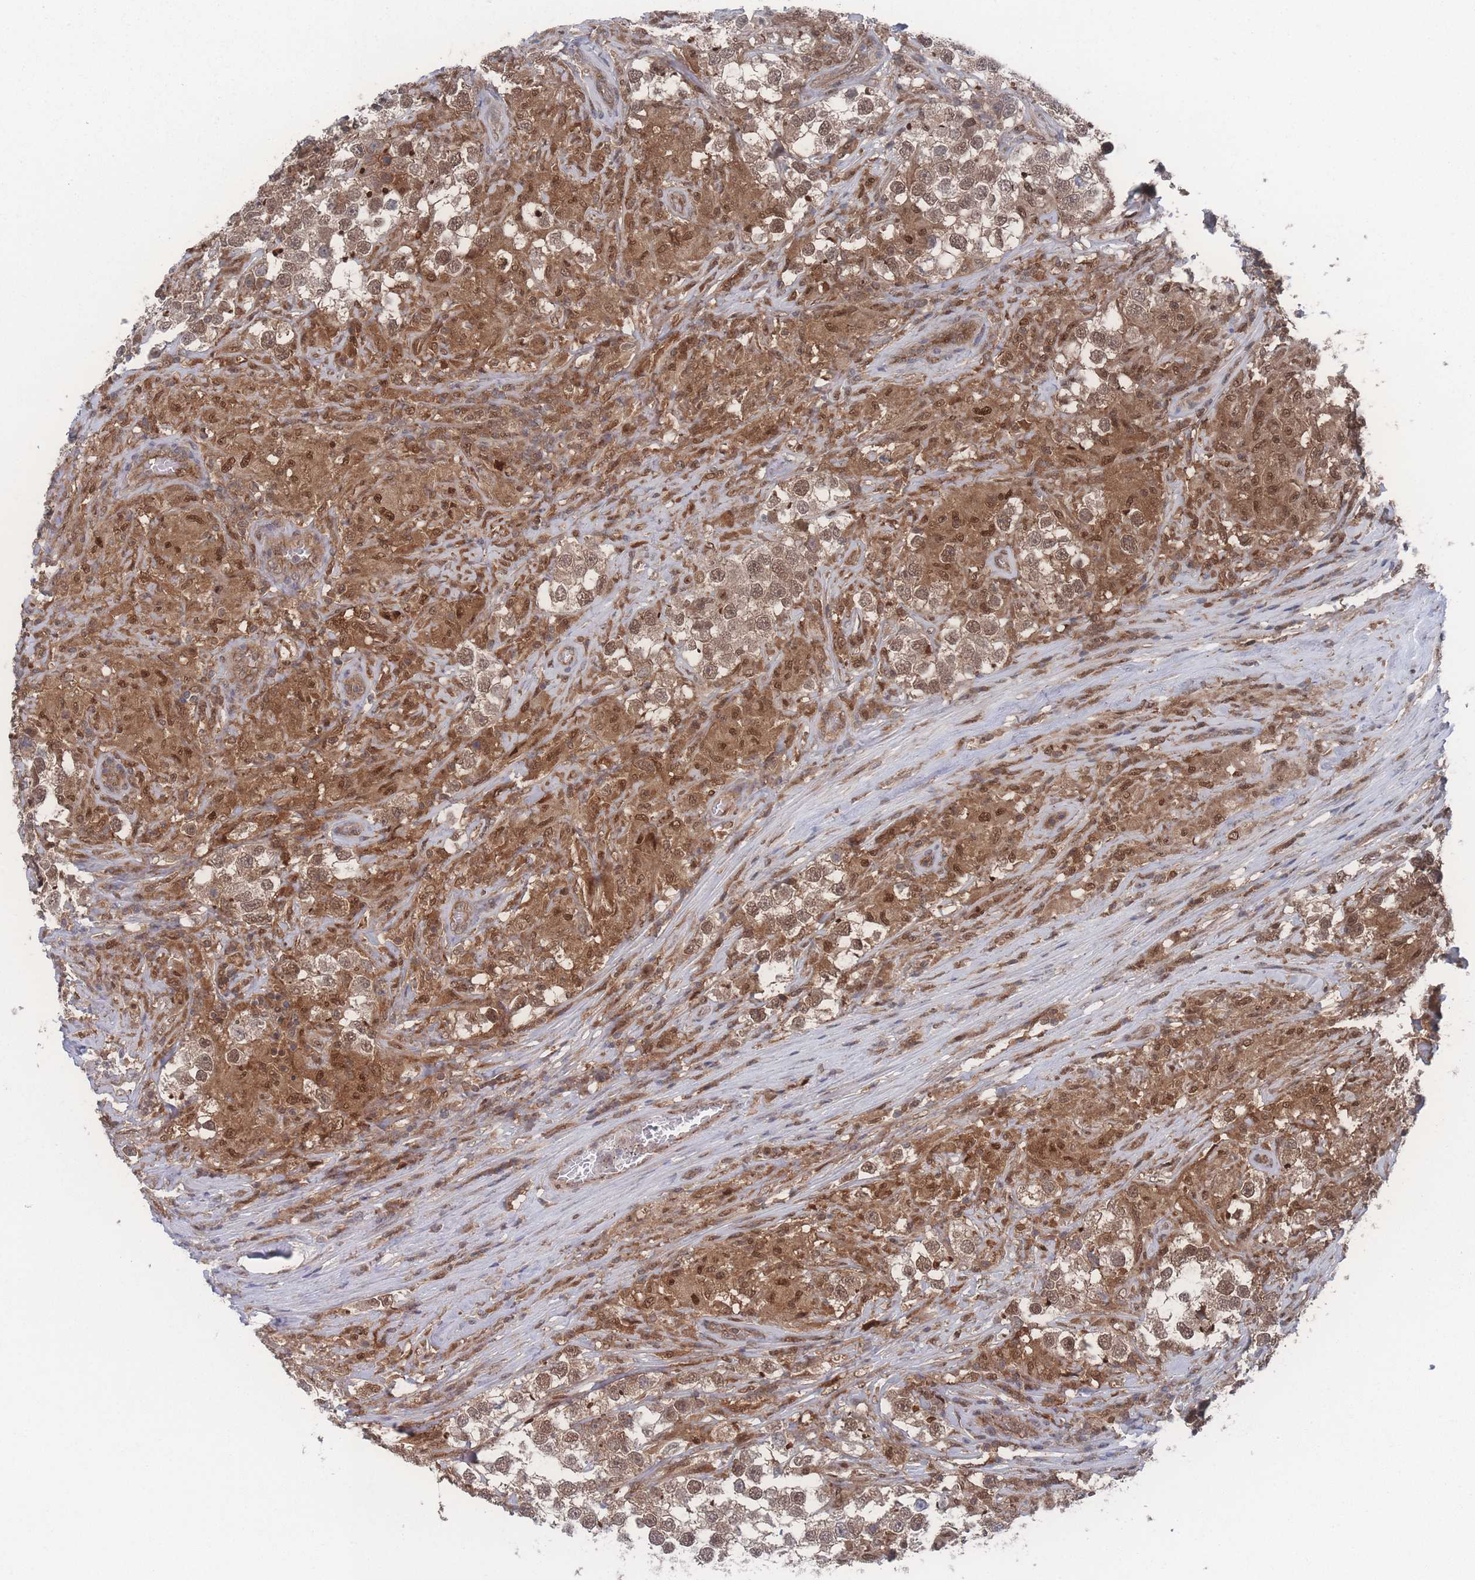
{"staining": {"intensity": "moderate", "quantity": ">75%", "location": "cytoplasmic/membranous,nuclear"}, "tissue": "testis cancer", "cell_type": "Tumor cells", "image_type": "cancer", "snomed": [{"axis": "morphology", "description": "Seminoma, NOS"}, {"axis": "topography", "description": "Testis"}], "caption": "Protein analysis of testis cancer tissue displays moderate cytoplasmic/membranous and nuclear staining in approximately >75% of tumor cells.", "gene": "PSMA1", "patient": {"sex": "male", "age": 46}}